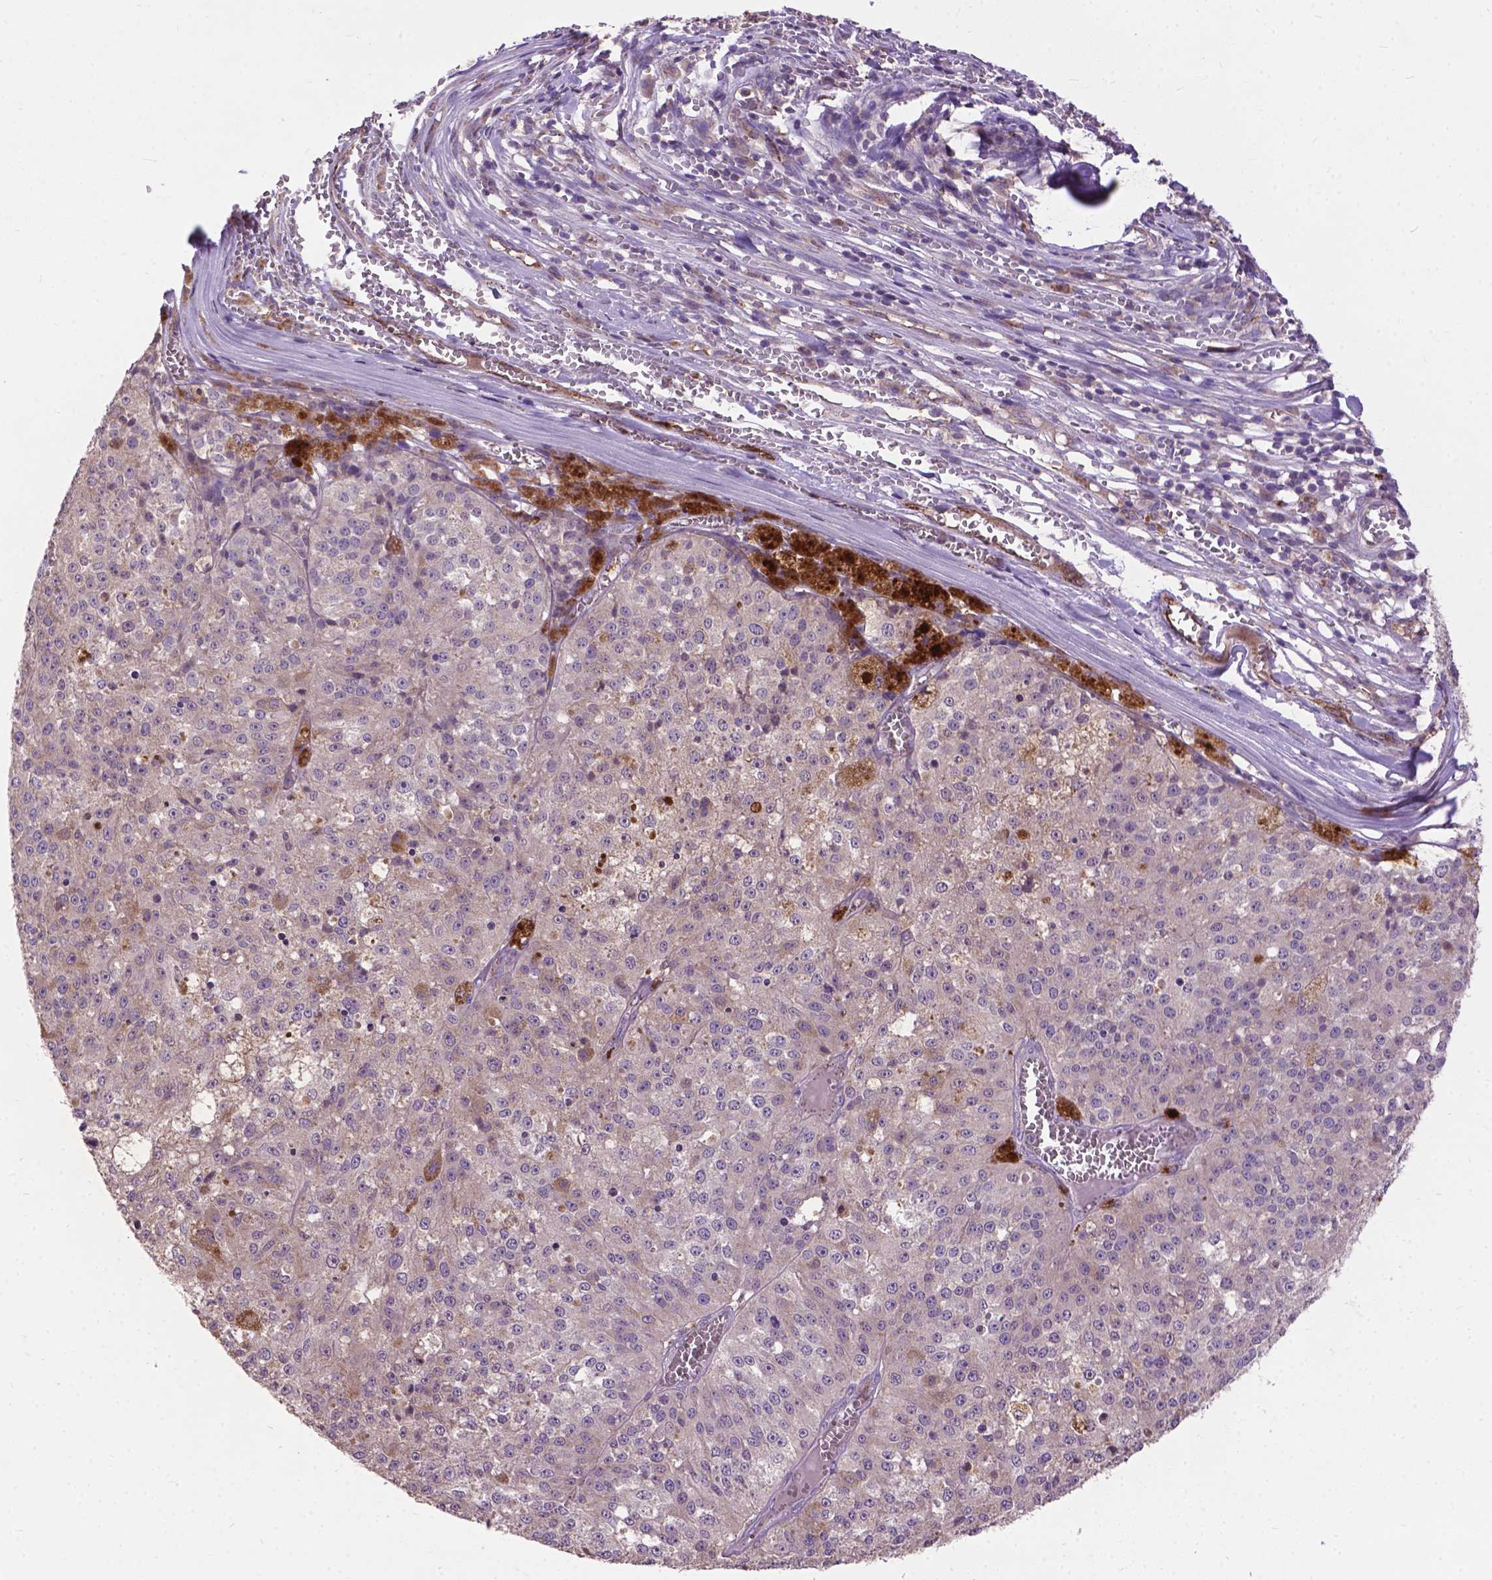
{"staining": {"intensity": "negative", "quantity": "none", "location": "none"}, "tissue": "melanoma", "cell_type": "Tumor cells", "image_type": "cancer", "snomed": [{"axis": "morphology", "description": "Malignant melanoma, Metastatic site"}, {"axis": "topography", "description": "Lymph node"}], "caption": "Tumor cells are negative for protein expression in human malignant melanoma (metastatic site).", "gene": "ZNF337", "patient": {"sex": "female", "age": 64}}